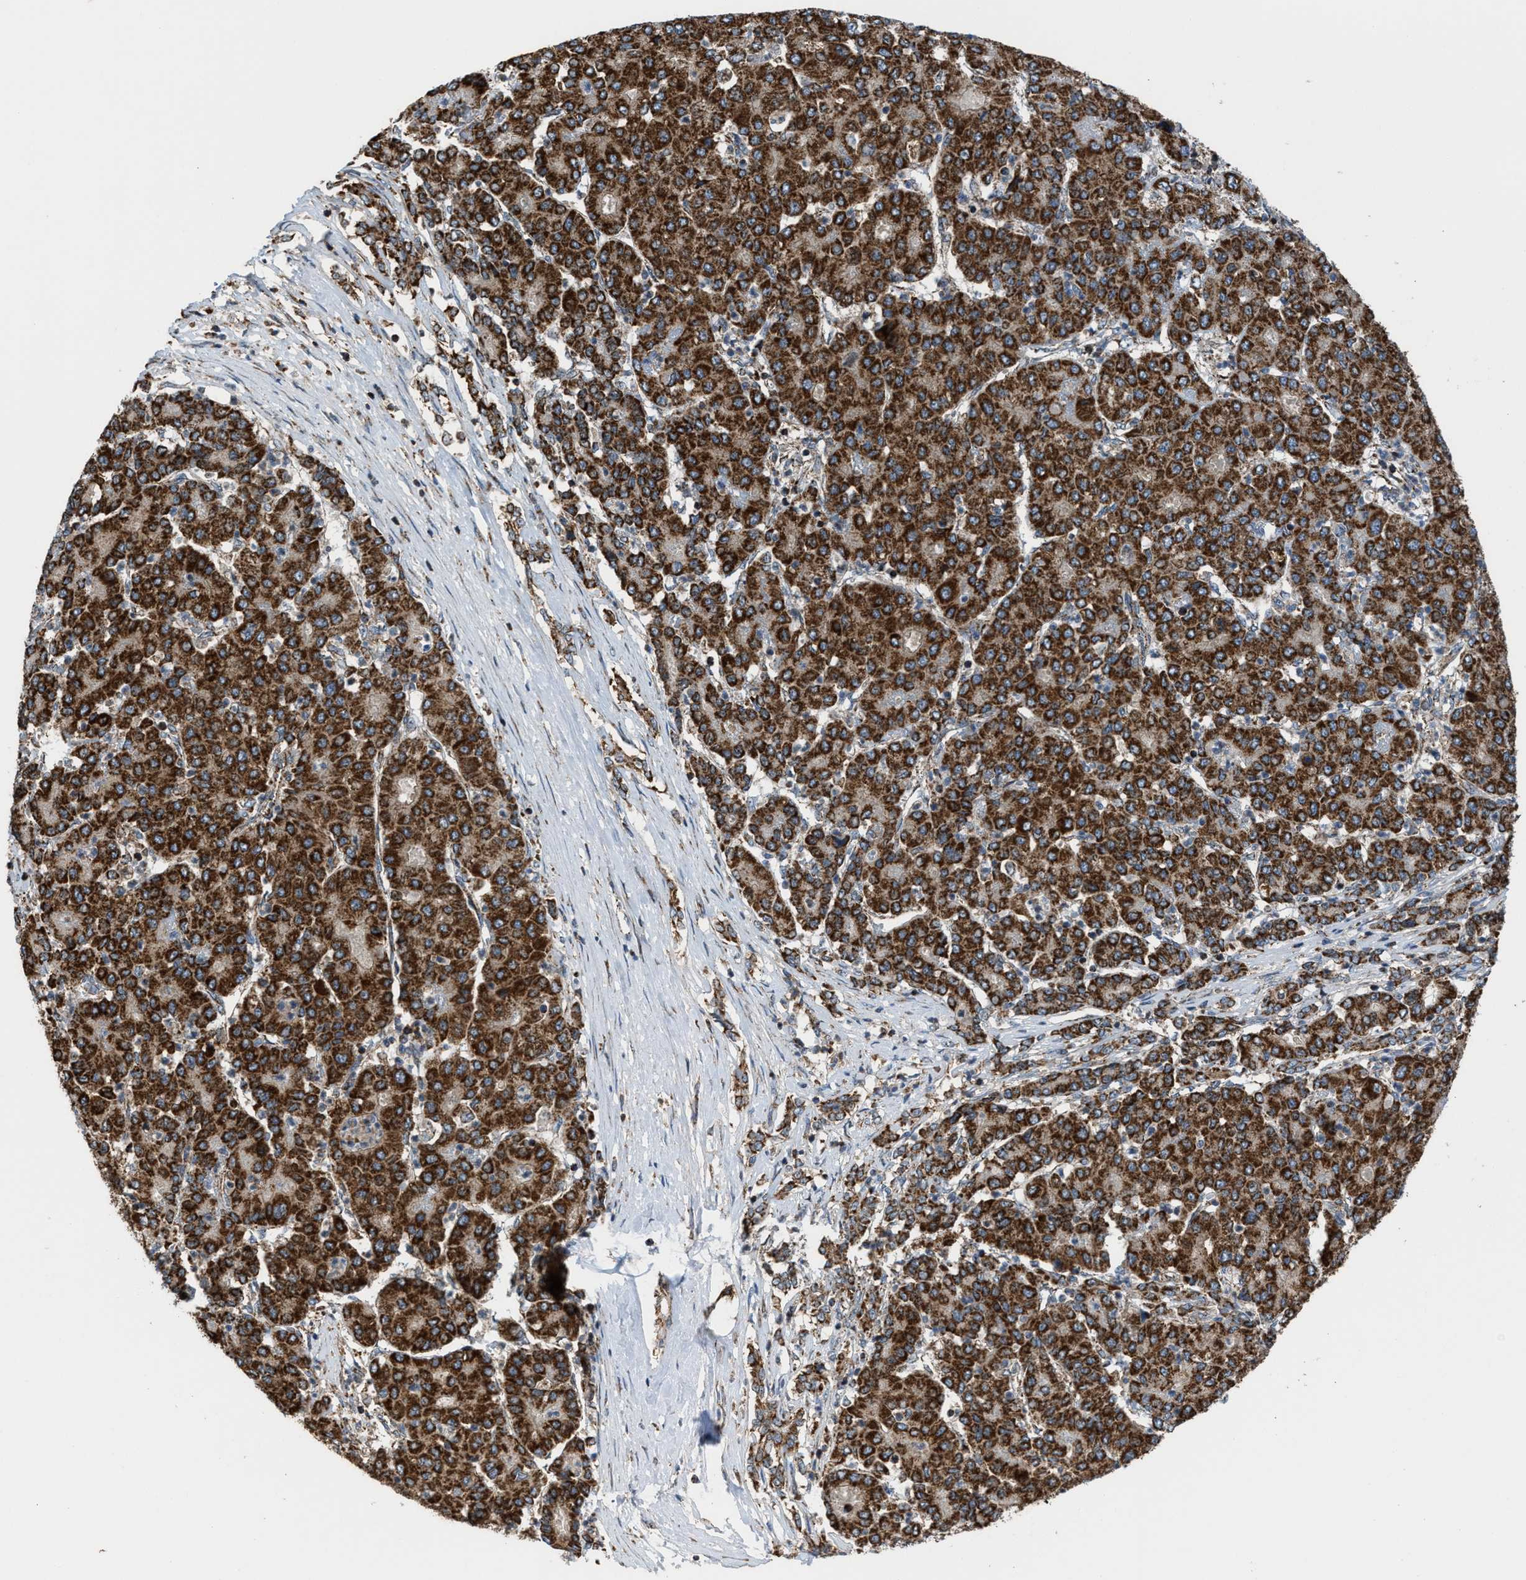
{"staining": {"intensity": "strong", "quantity": ">75%", "location": "cytoplasmic/membranous"}, "tissue": "liver cancer", "cell_type": "Tumor cells", "image_type": "cancer", "snomed": [{"axis": "morphology", "description": "Carcinoma, Hepatocellular, NOS"}, {"axis": "topography", "description": "Liver"}], "caption": "This photomicrograph demonstrates IHC staining of human liver cancer (hepatocellular carcinoma), with high strong cytoplasmic/membranous positivity in about >75% of tumor cells.", "gene": "SGSM2", "patient": {"sex": "male", "age": 65}}